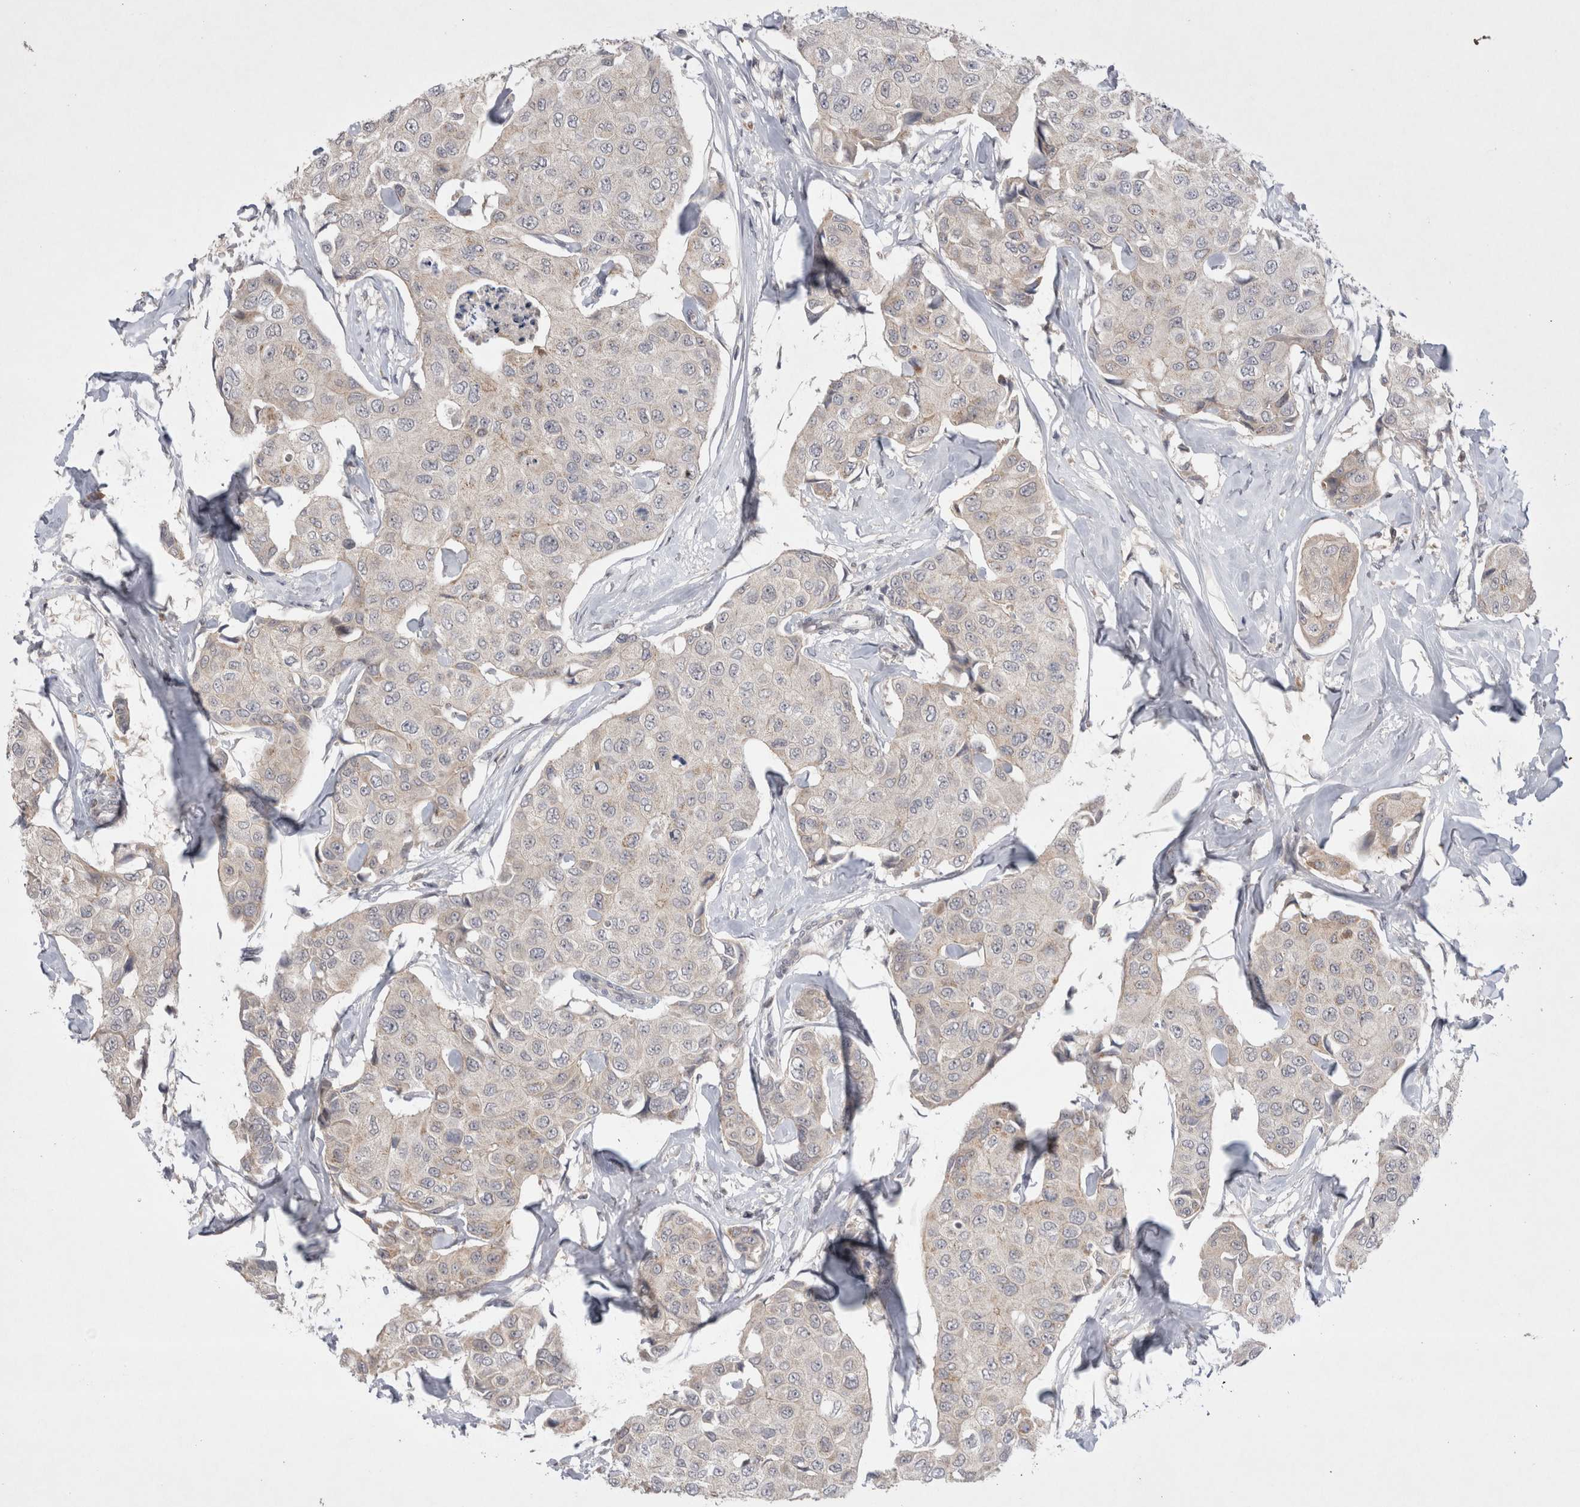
{"staining": {"intensity": "negative", "quantity": "none", "location": "none"}, "tissue": "breast cancer", "cell_type": "Tumor cells", "image_type": "cancer", "snomed": [{"axis": "morphology", "description": "Duct carcinoma"}, {"axis": "topography", "description": "Breast"}], "caption": "Tumor cells show no significant expression in breast cancer (intraductal carcinoma). Nuclei are stained in blue.", "gene": "PLEKHM1", "patient": {"sex": "female", "age": 80}}